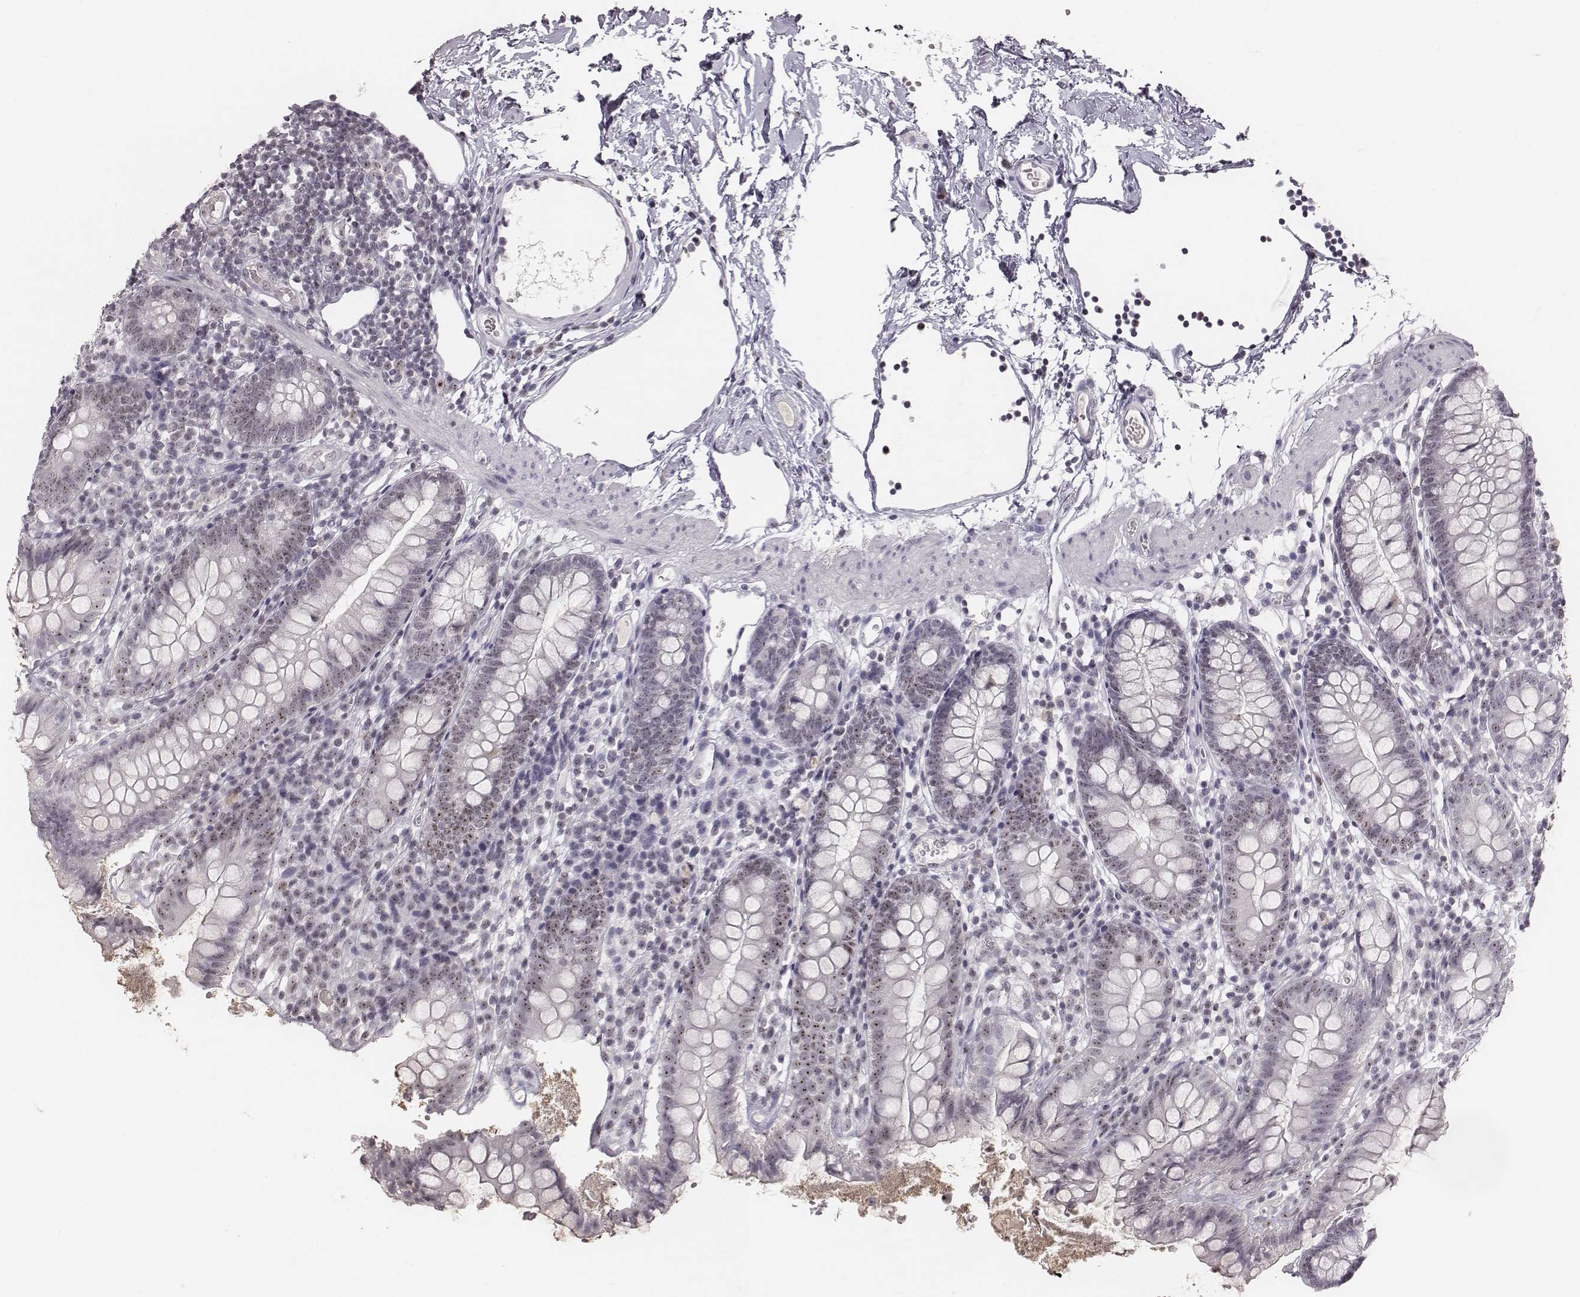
{"staining": {"intensity": "moderate", "quantity": "<25%", "location": "nuclear"}, "tissue": "small intestine", "cell_type": "Glandular cells", "image_type": "normal", "snomed": [{"axis": "morphology", "description": "Normal tissue, NOS"}, {"axis": "topography", "description": "Small intestine"}], "caption": "Immunohistochemistry (IHC) image of benign small intestine: human small intestine stained using immunohistochemistry exhibits low levels of moderate protein expression localized specifically in the nuclear of glandular cells, appearing as a nuclear brown color.", "gene": "NIFK", "patient": {"sex": "female", "age": 90}}